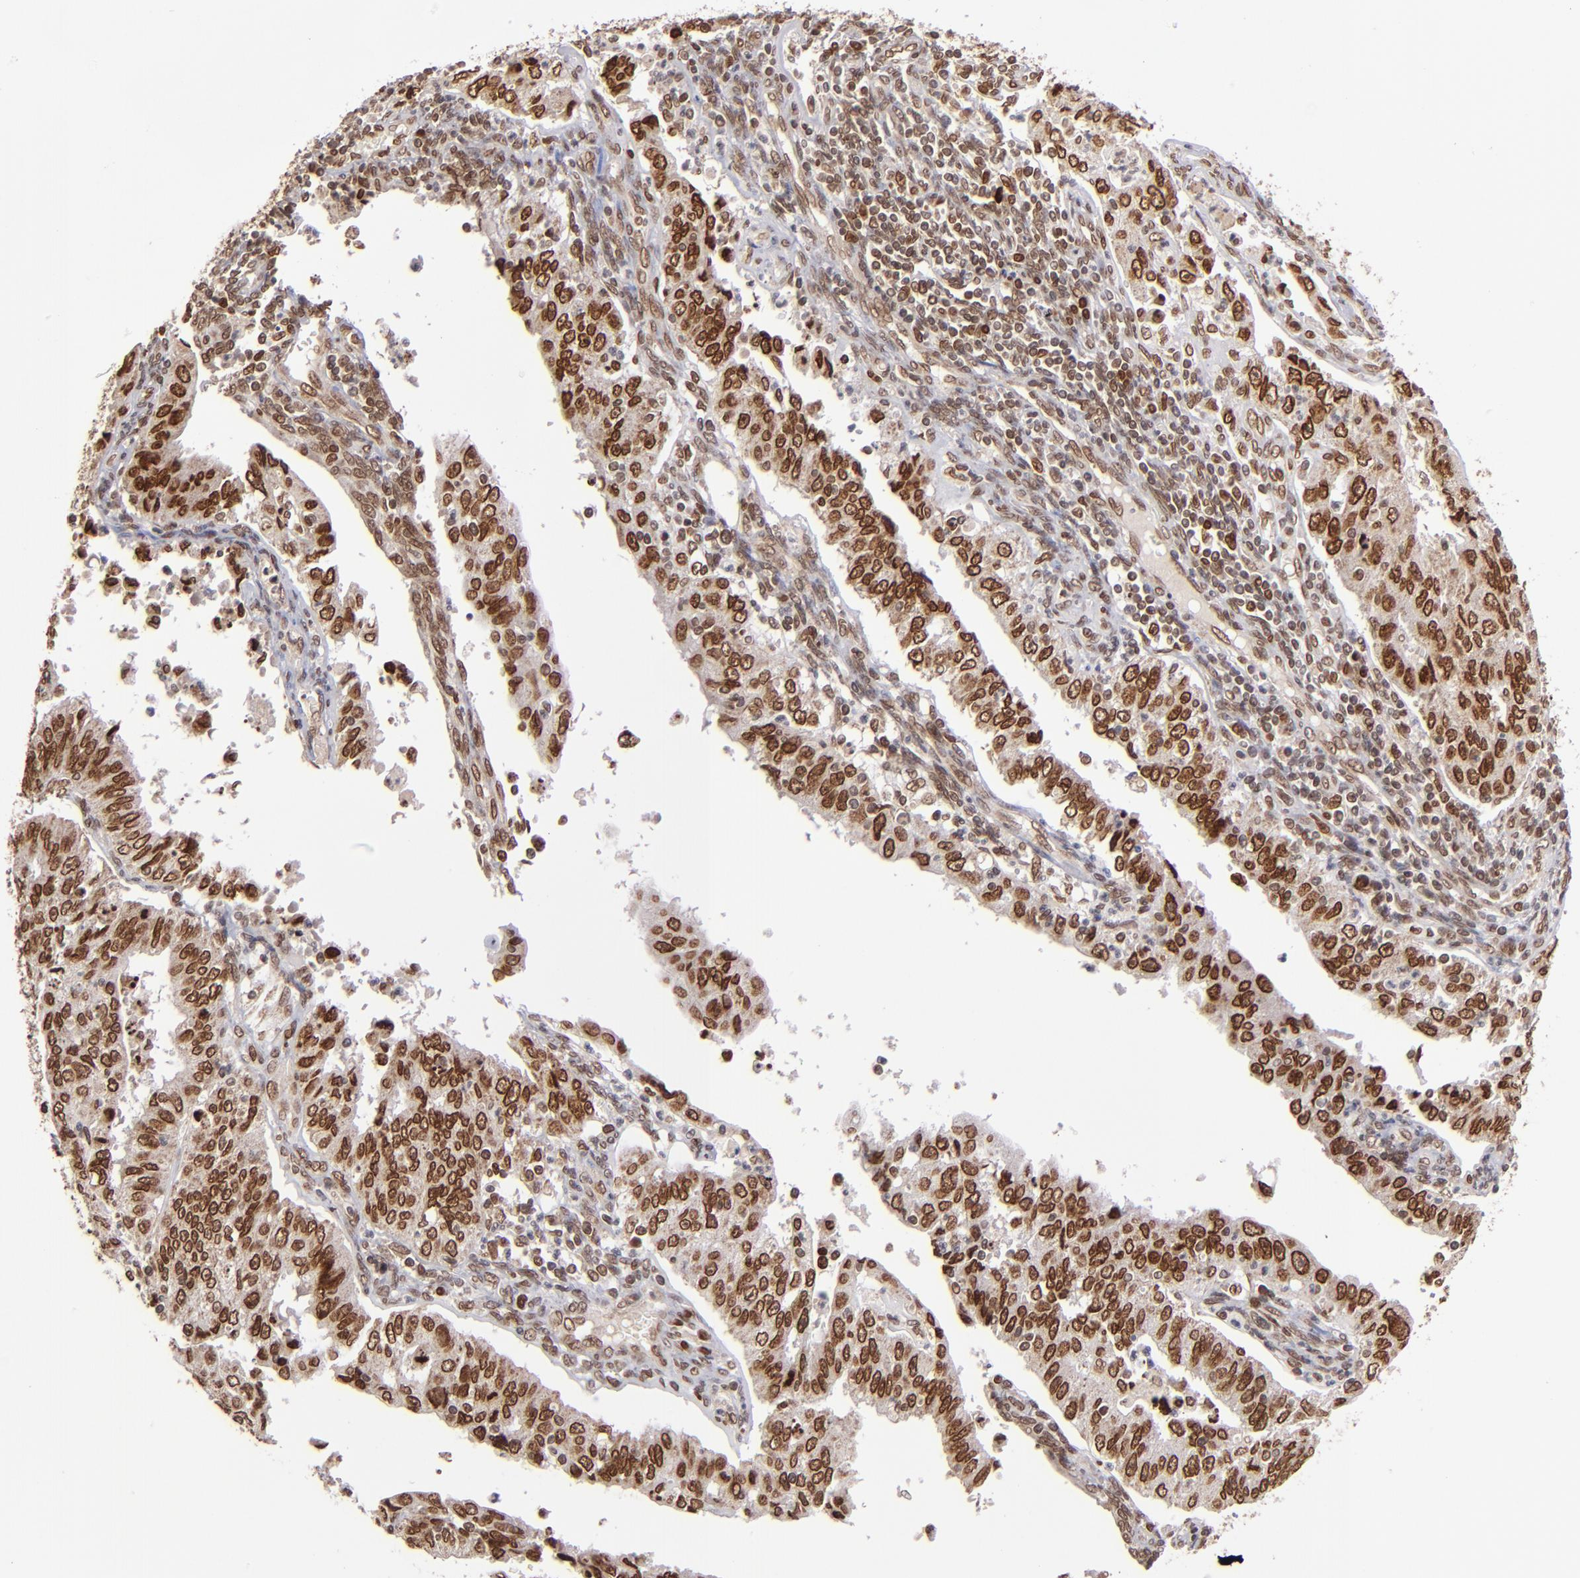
{"staining": {"intensity": "moderate", "quantity": ">75%", "location": "cytoplasmic/membranous,nuclear"}, "tissue": "endometrial cancer", "cell_type": "Tumor cells", "image_type": "cancer", "snomed": [{"axis": "morphology", "description": "Adenocarcinoma, NOS"}, {"axis": "topography", "description": "Endometrium"}], "caption": "This photomicrograph shows immunohistochemistry staining of human endometrial cancer (adenocarcinoma), with medium moderate cytoplasmic/membranous and nuclear staining in about >75% of tumor cells.", "gene": "TOP1MT", "patient": {"sex": "female", "age": 42}}